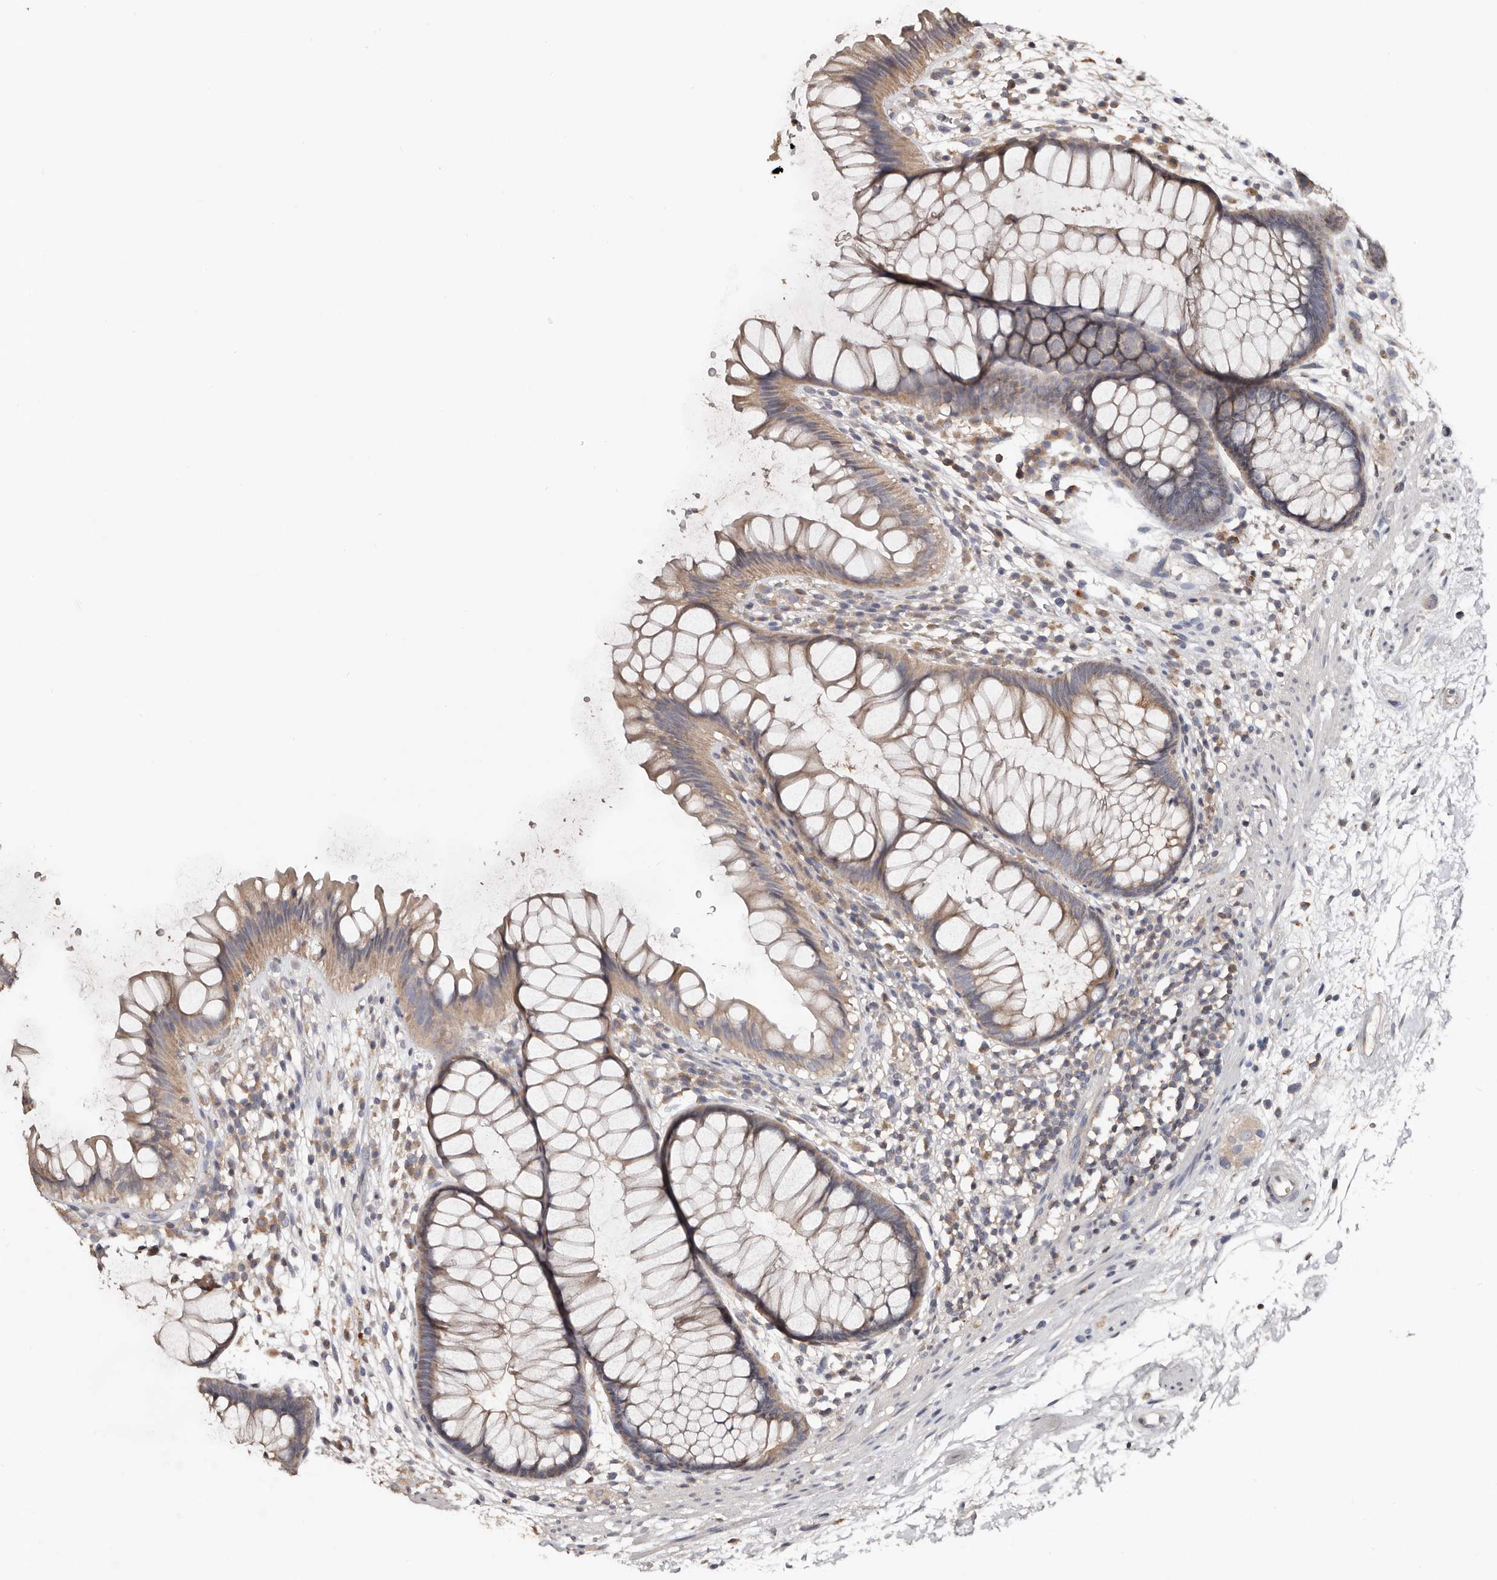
{"staining": {"intensity": "moderate", "quantity": ">75%", "location": "cytoplasmic/membranous"}, "tissue": "rectum", "cell_type": "Glandular cells", "image_type": "normal", "snomed": [{"axis": "morphology", "description": "Normal tissue, NOS"}, {"axis": "topography", "description": "Rectum"}], "caption": "Protein expression analysis of normal human rectum reveals moderate cytoplasmic/membranous expression in approximately >75% of glandular cells. The protein is shown in brown color, while the nuclei are stained blue.", "gene": "SLC39A2", "patient": {"sex": "male", "age": 51}}